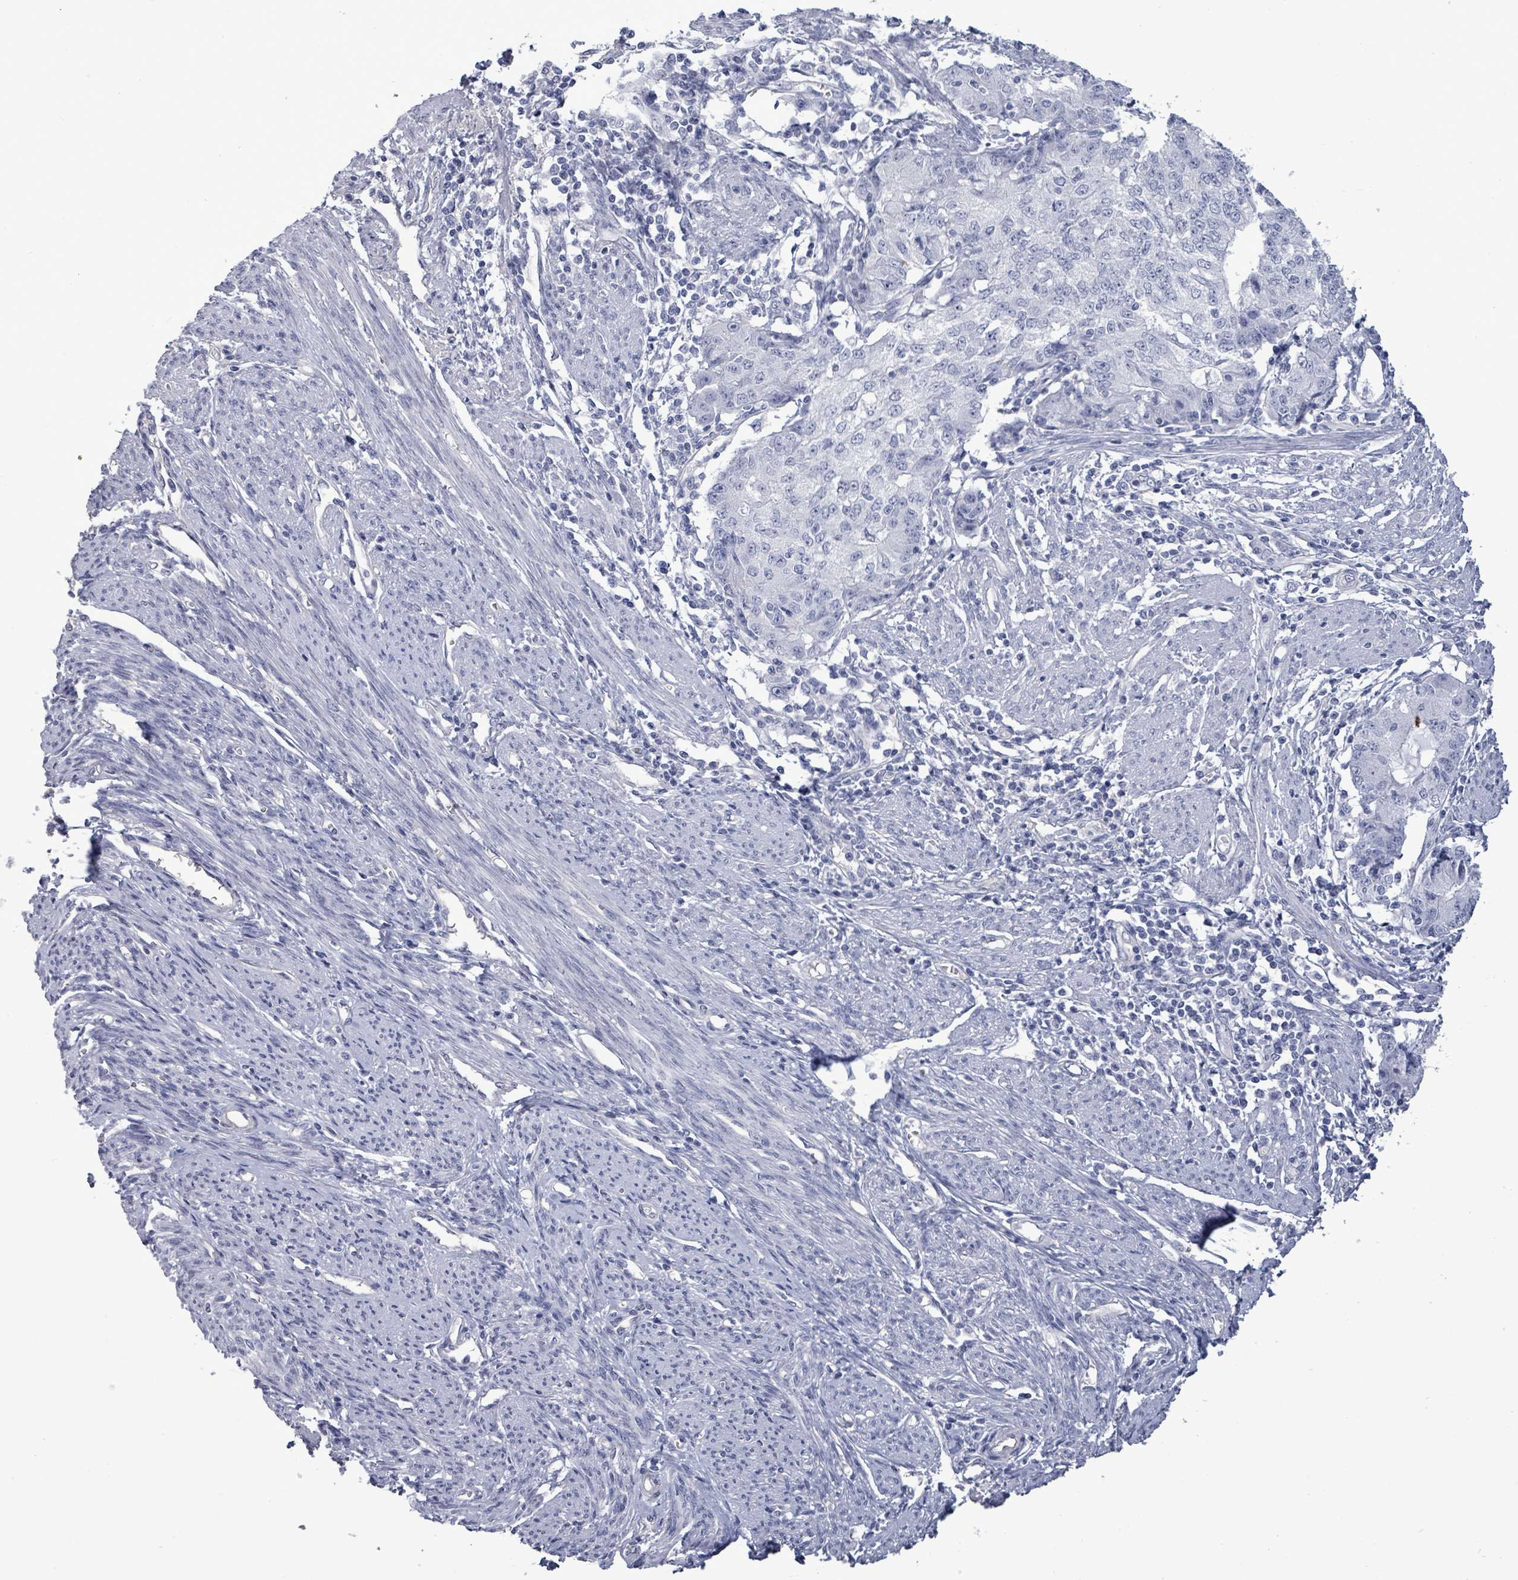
{"staining": {"intensity": "negative", "quantity": "none", "location": "none"}, "tissue": "endometrial cancer", "cell_type": "Tumor cells", "image_type": "cancer", "snomed": [{"axis": "morphology", "description": "Adenocarcinoma, NOS"}, {"axis": "topography", "description": "Endometrium"}], "caption": "The immunohistochemistry micrograph has no significant positivity in tumor cells of adenocarcinoma (endometrial) tissue.", "gene": "CT45A5", "patient": {"sex": "female", "age": 56}}